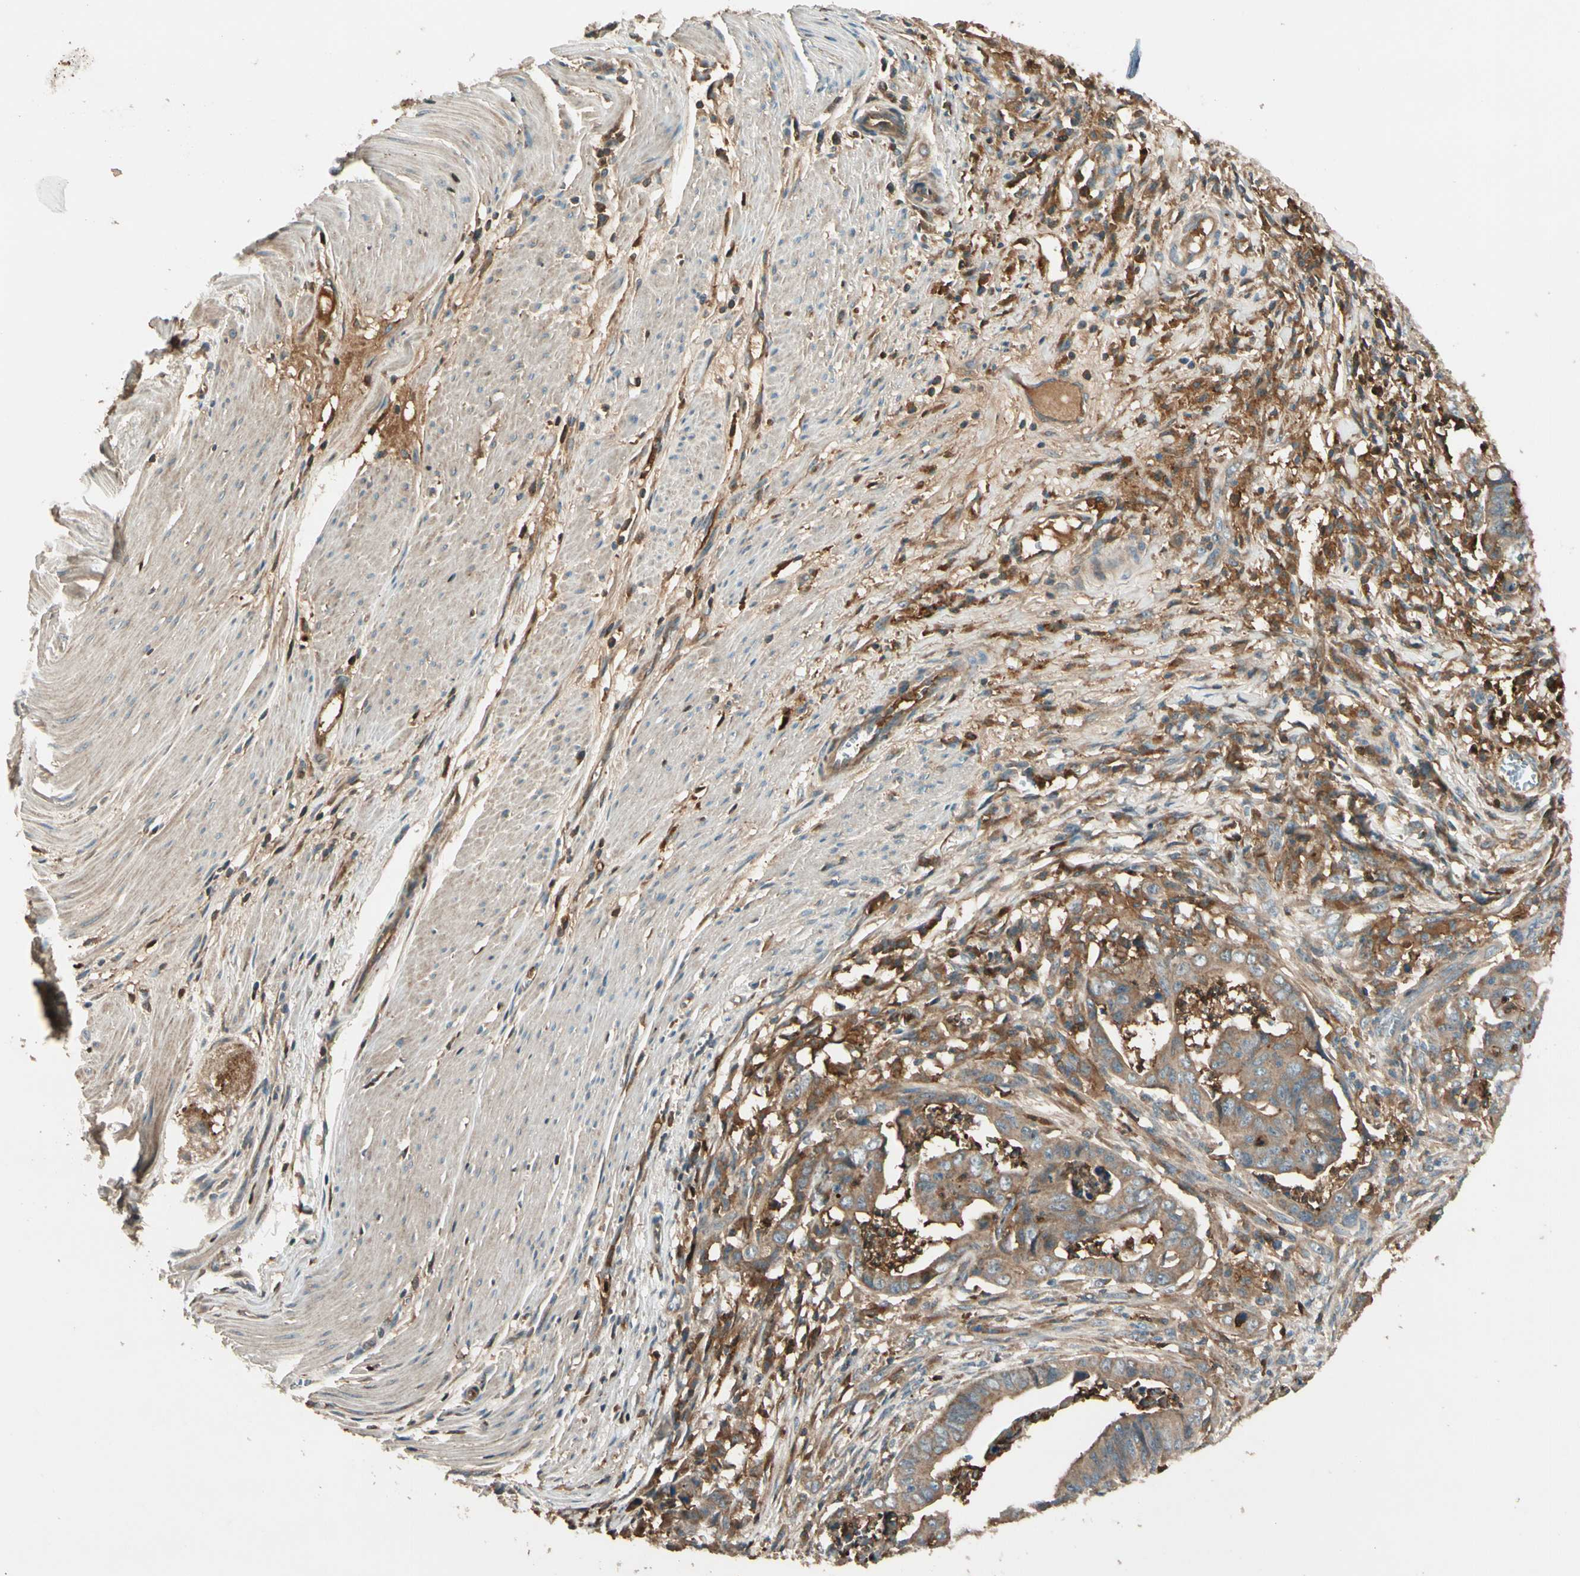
{"staining": {"intensity": "weak", "quantity": ">75%", "location": "cytoplasmic/membranous"}, "tissue": "stomach cancer", "cell_type": "Tumor cells", "image_type": "cancer", "snomed": [{"axis": "morphology", "description": "Adenocarcinoma, NOS"}, {"axis": "topography", "description": "Stomach, lower"}], "caption": "Immunohistochemical staining of human stomach cancer exhibits weak cytoplasmic/membranous protein staining in approximately >75% of tumor cells.", "gene": "STX11", "patient": {"sex": "male", "age": 77}}